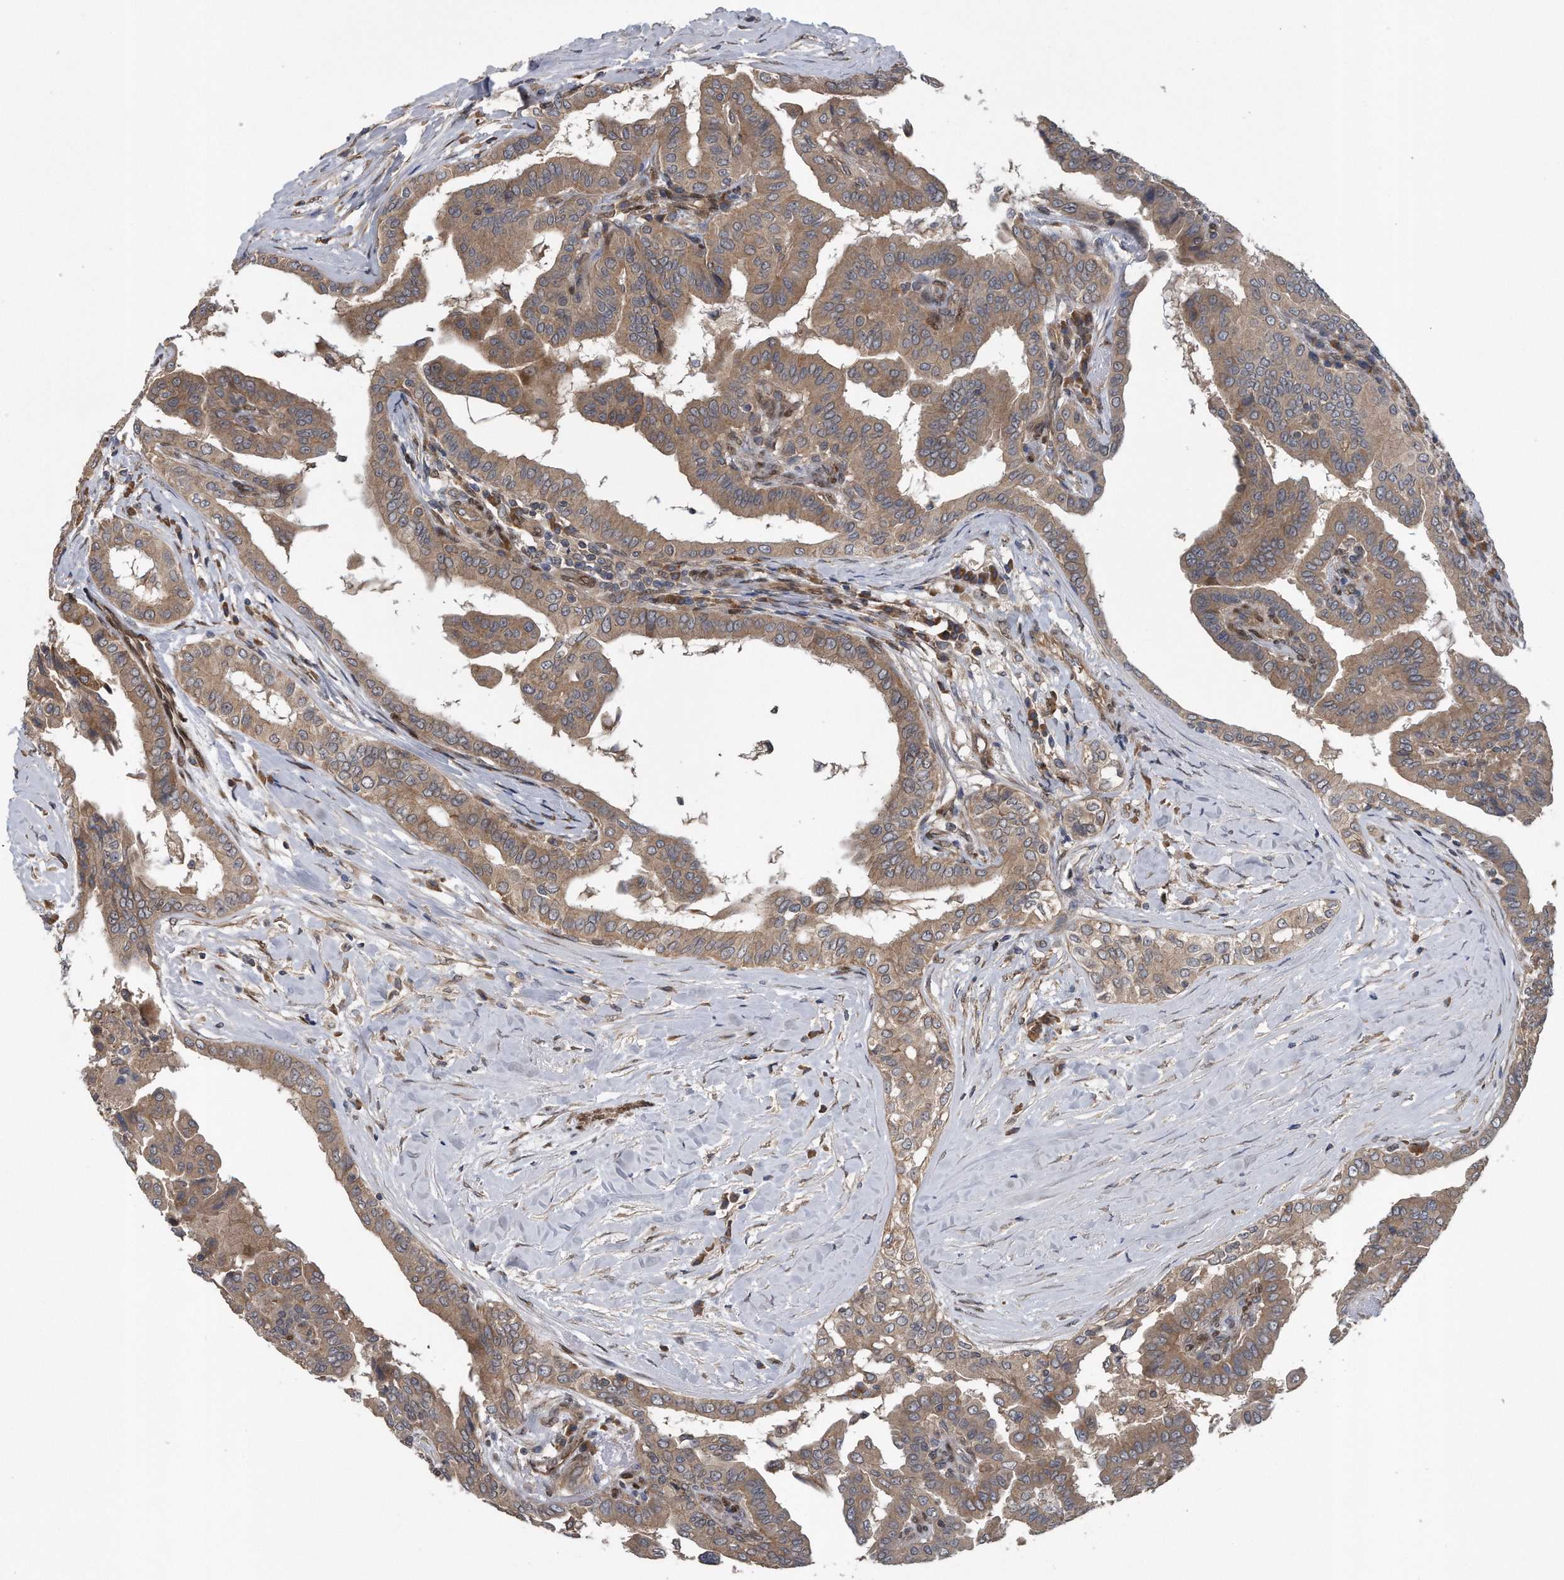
{"staining": {"intensity": "moderate", "quantity": ">75%", "location": "cytoplasmic/membranous"}, "tissue": "thyroid cancer", "cell_type": "Tumor cells", "image_type": "cancer", "snomed": [{"axis": "morphology", "description": "Papillary adenocarcinoma, NOS"}, {"axis": "topography", "description": "Thyroid gland"}], "caption": "An image of thyroid papillary adenocarcinoma stained for a protein displays moderate cytoplasmic/membranous brown staining in tumor cells. Using DAB (brown) and hematoxylin (blue) stains, captured at high magnification using brightfield microscopy.", "gene": "ZNF79", "patient": {"sex": "male", "age": 33}}